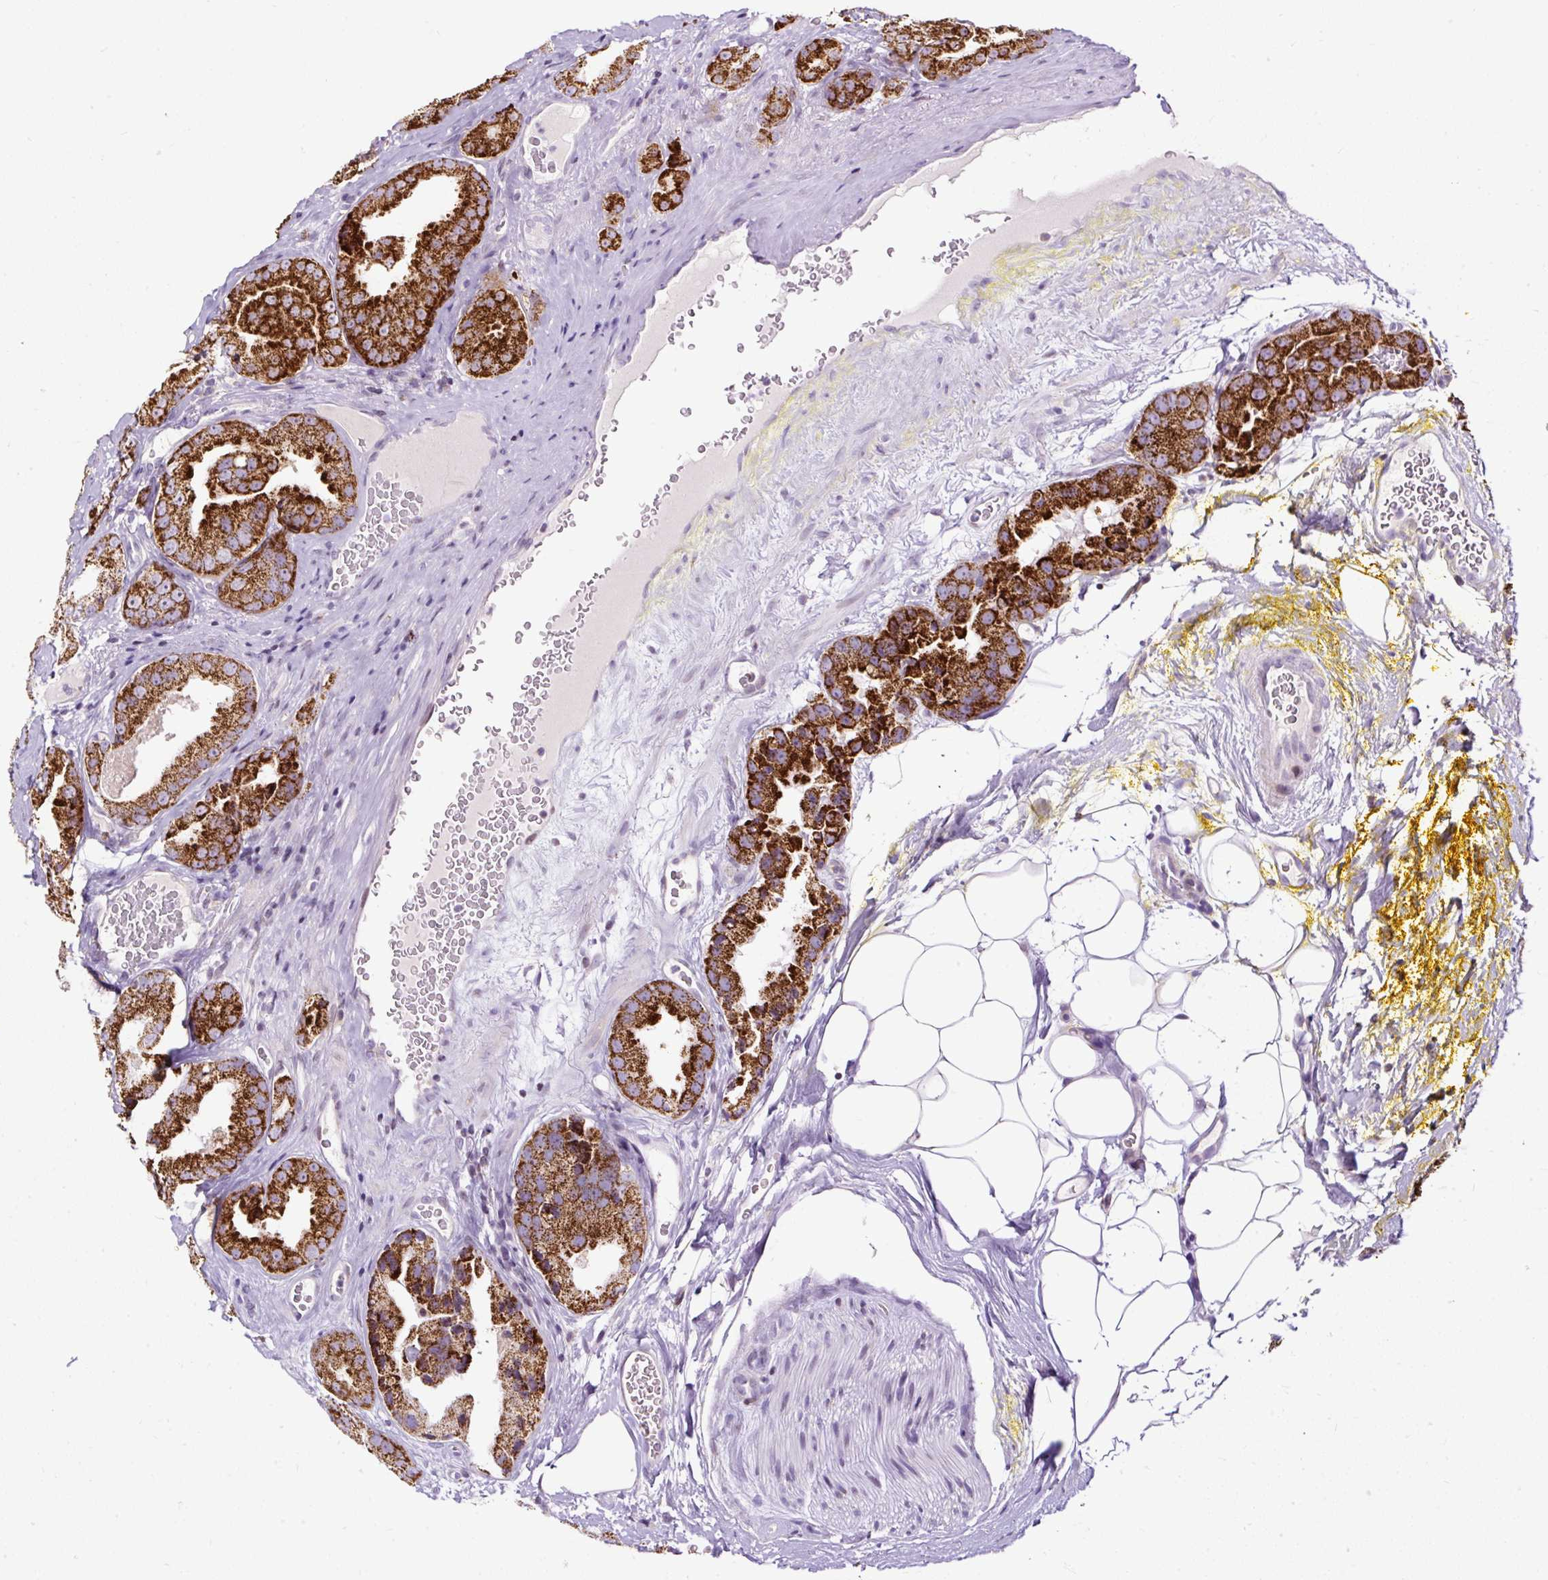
{"staining": {"intensity": "strong", "quantity": ">75%", "location": "cytoplasmic/membranous"}, "tissue": "prostate cancer", "cell_type": "Tumor cells", "image_type": "cancer", "snomed": [{"axis": "morphology", "description": "Adenocarcinoma, High grade"}, {"axis": "topography", "description": "Prostate"}], "caption": "About >75% of tumor cells in prostate cancer (high-grade adenocarcinoma) demonstrate strong cytoplasmic/membranous protein positivity as visualized by brown immunohistochemical staining.", "gene": "FMC1", "patient": {"sex": "male", "age": 63}}